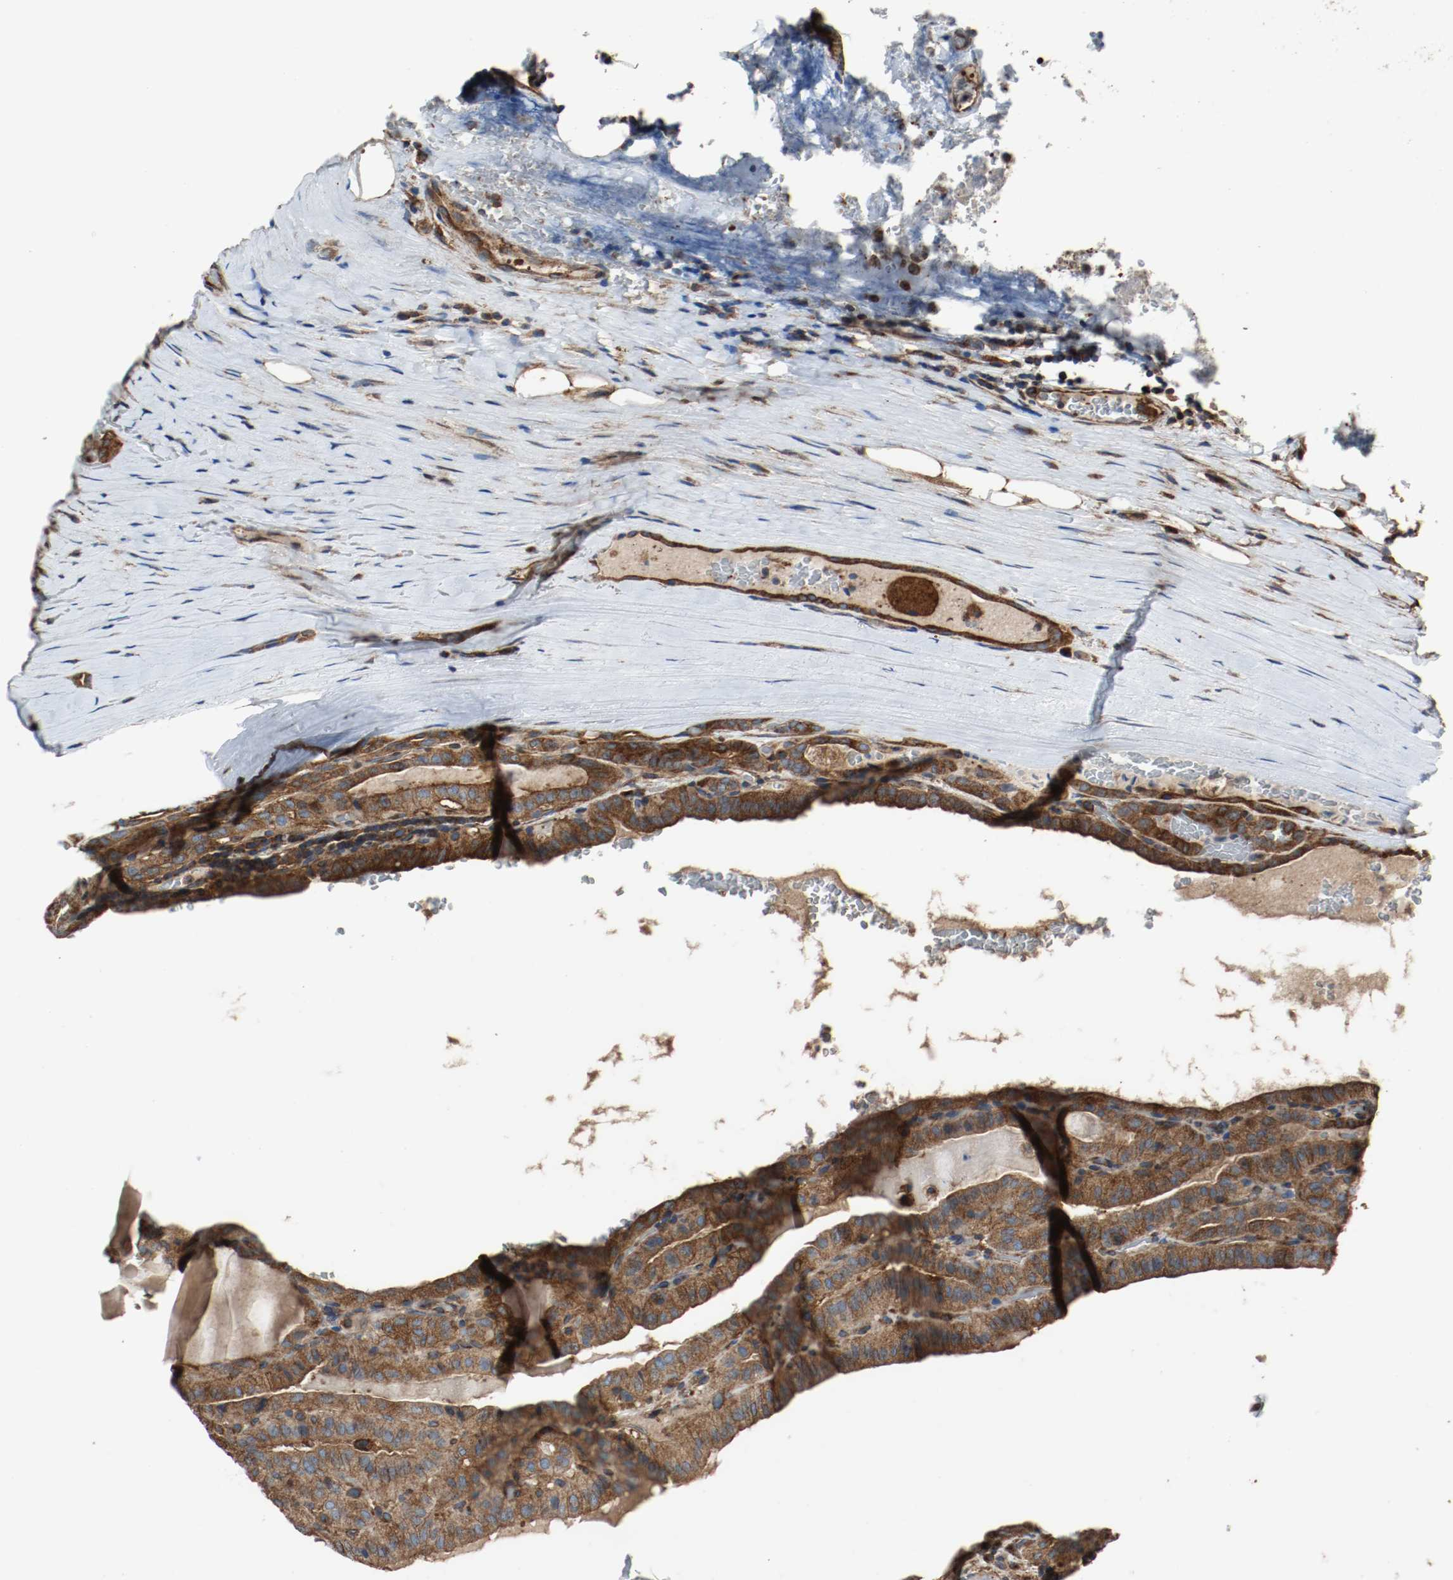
{"staining": {"intensity": "strong", "quantity": ">75%", "location": "cytoplasmic/membranous"}, "tissue": "thyroid cancer", "cell_type": "Tumor cells", "image_type": "cancer", "snomed": [{"axis": "morphology", "description": "Papillary adenocarcinoma, NOS"}, {"axis": "topography", "description": "Thyroid gland"}], "caption": "An image showing strong cytoplasmic/membranous staining in approximately >75% of tumor cells in thyroid cancer (papillary adenocarcinoma), as visualized by brown immunohistochemical staining.", "gene": "TUBA3D", "patient": {"sex": "male", "age": 77}}